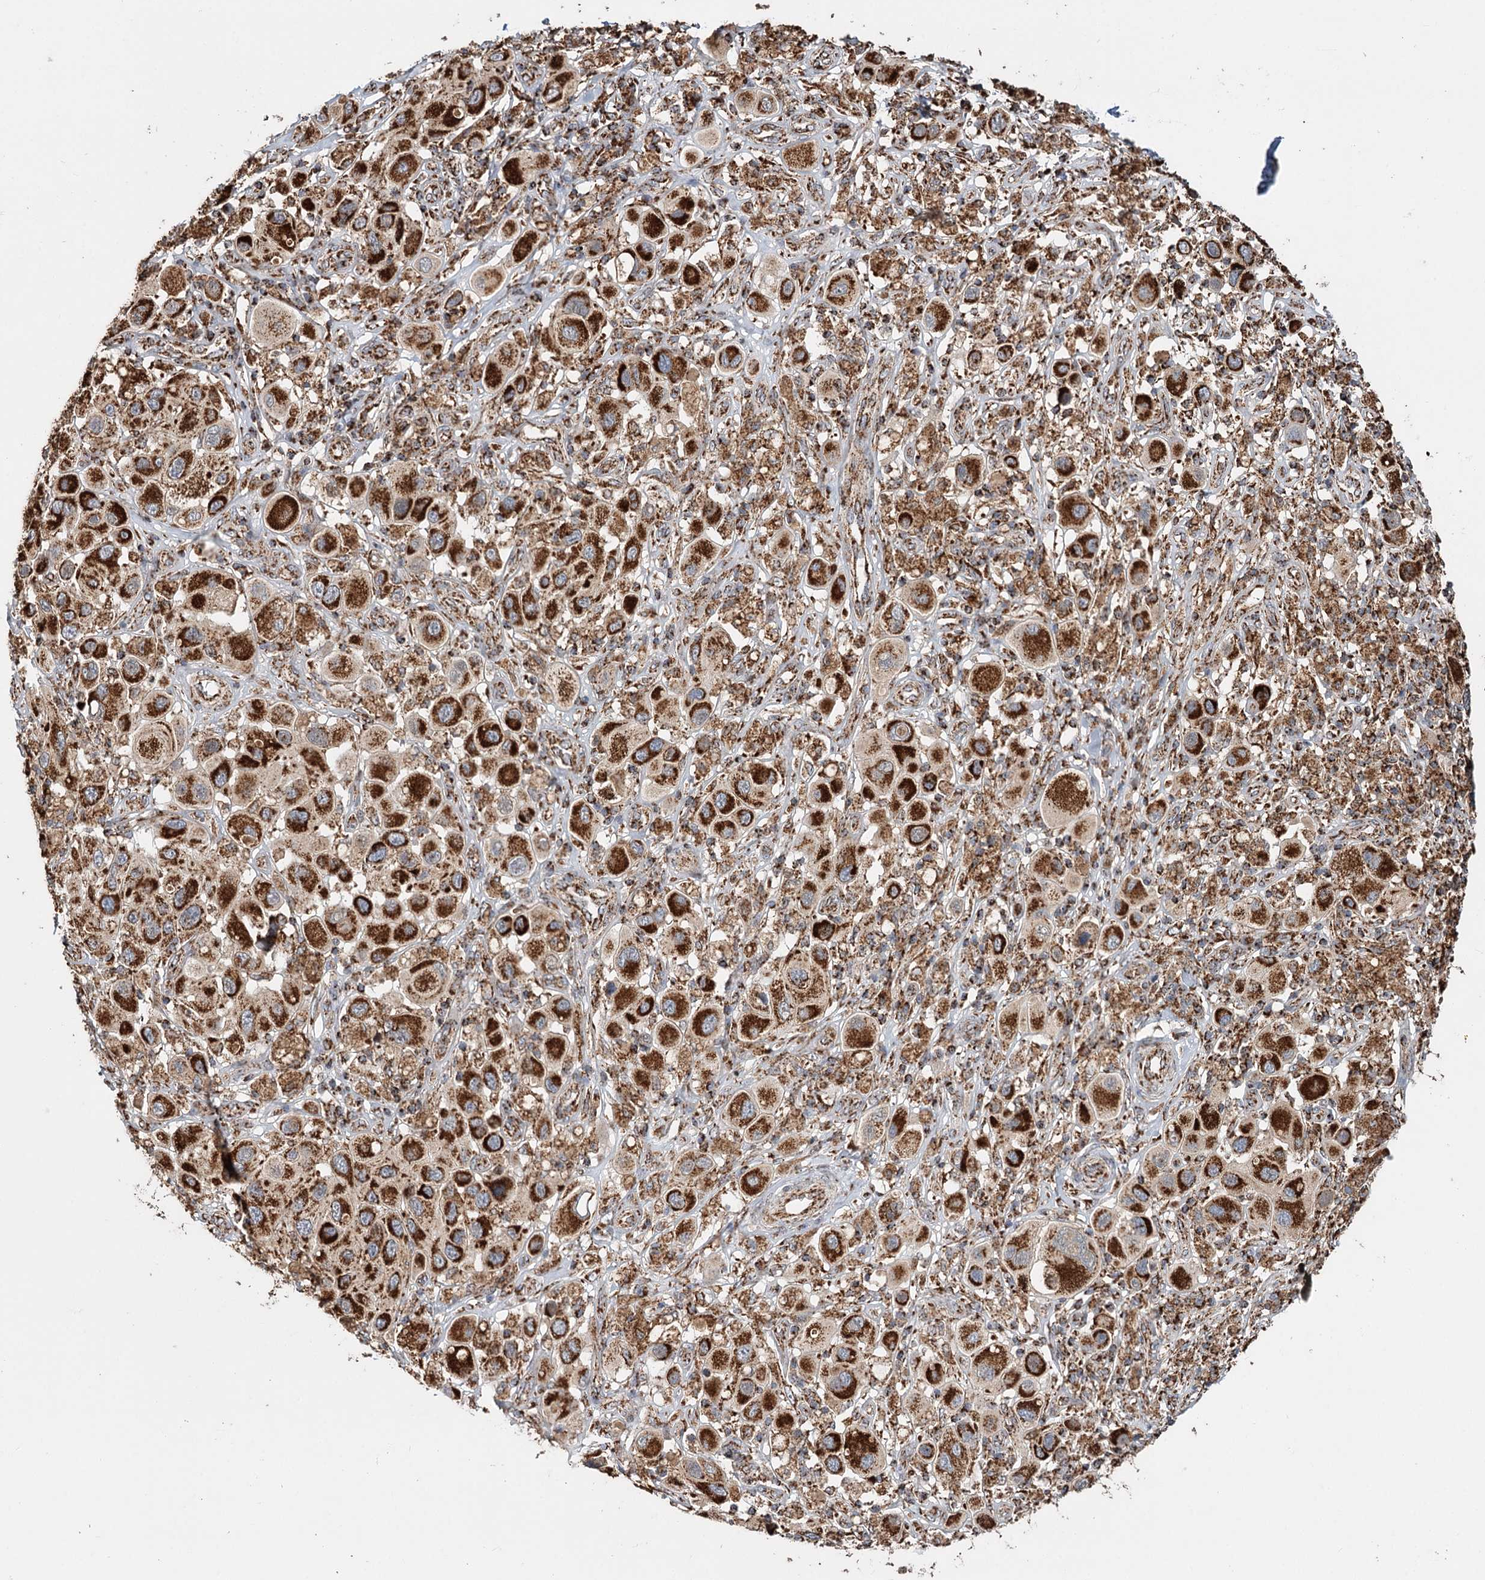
{"staining": {"intensity": "strong", "quantity": ">75%", "location": "cytoplasmic/membranous"}, "tissue": "melanoma", "cell_type": "Tumor cells", "image_type": "cancer", "snomed": [{"axis": "morphology", "description": "Malignant melanoma, Metastatic site"}, {"axis": "topography", "description": "Skin"}], "caption": "Brown immunohistochemical staining in human melanoma demonstrates strong cytoplasmic/membranous staining in about >75% of tumor cells. Using DAB (brown) and hematoxylin (blue) stains, captured at high magnification using brightfield microscopy.", "gene": "APH1A", "patient": {"sex": "male", "age": 41}}